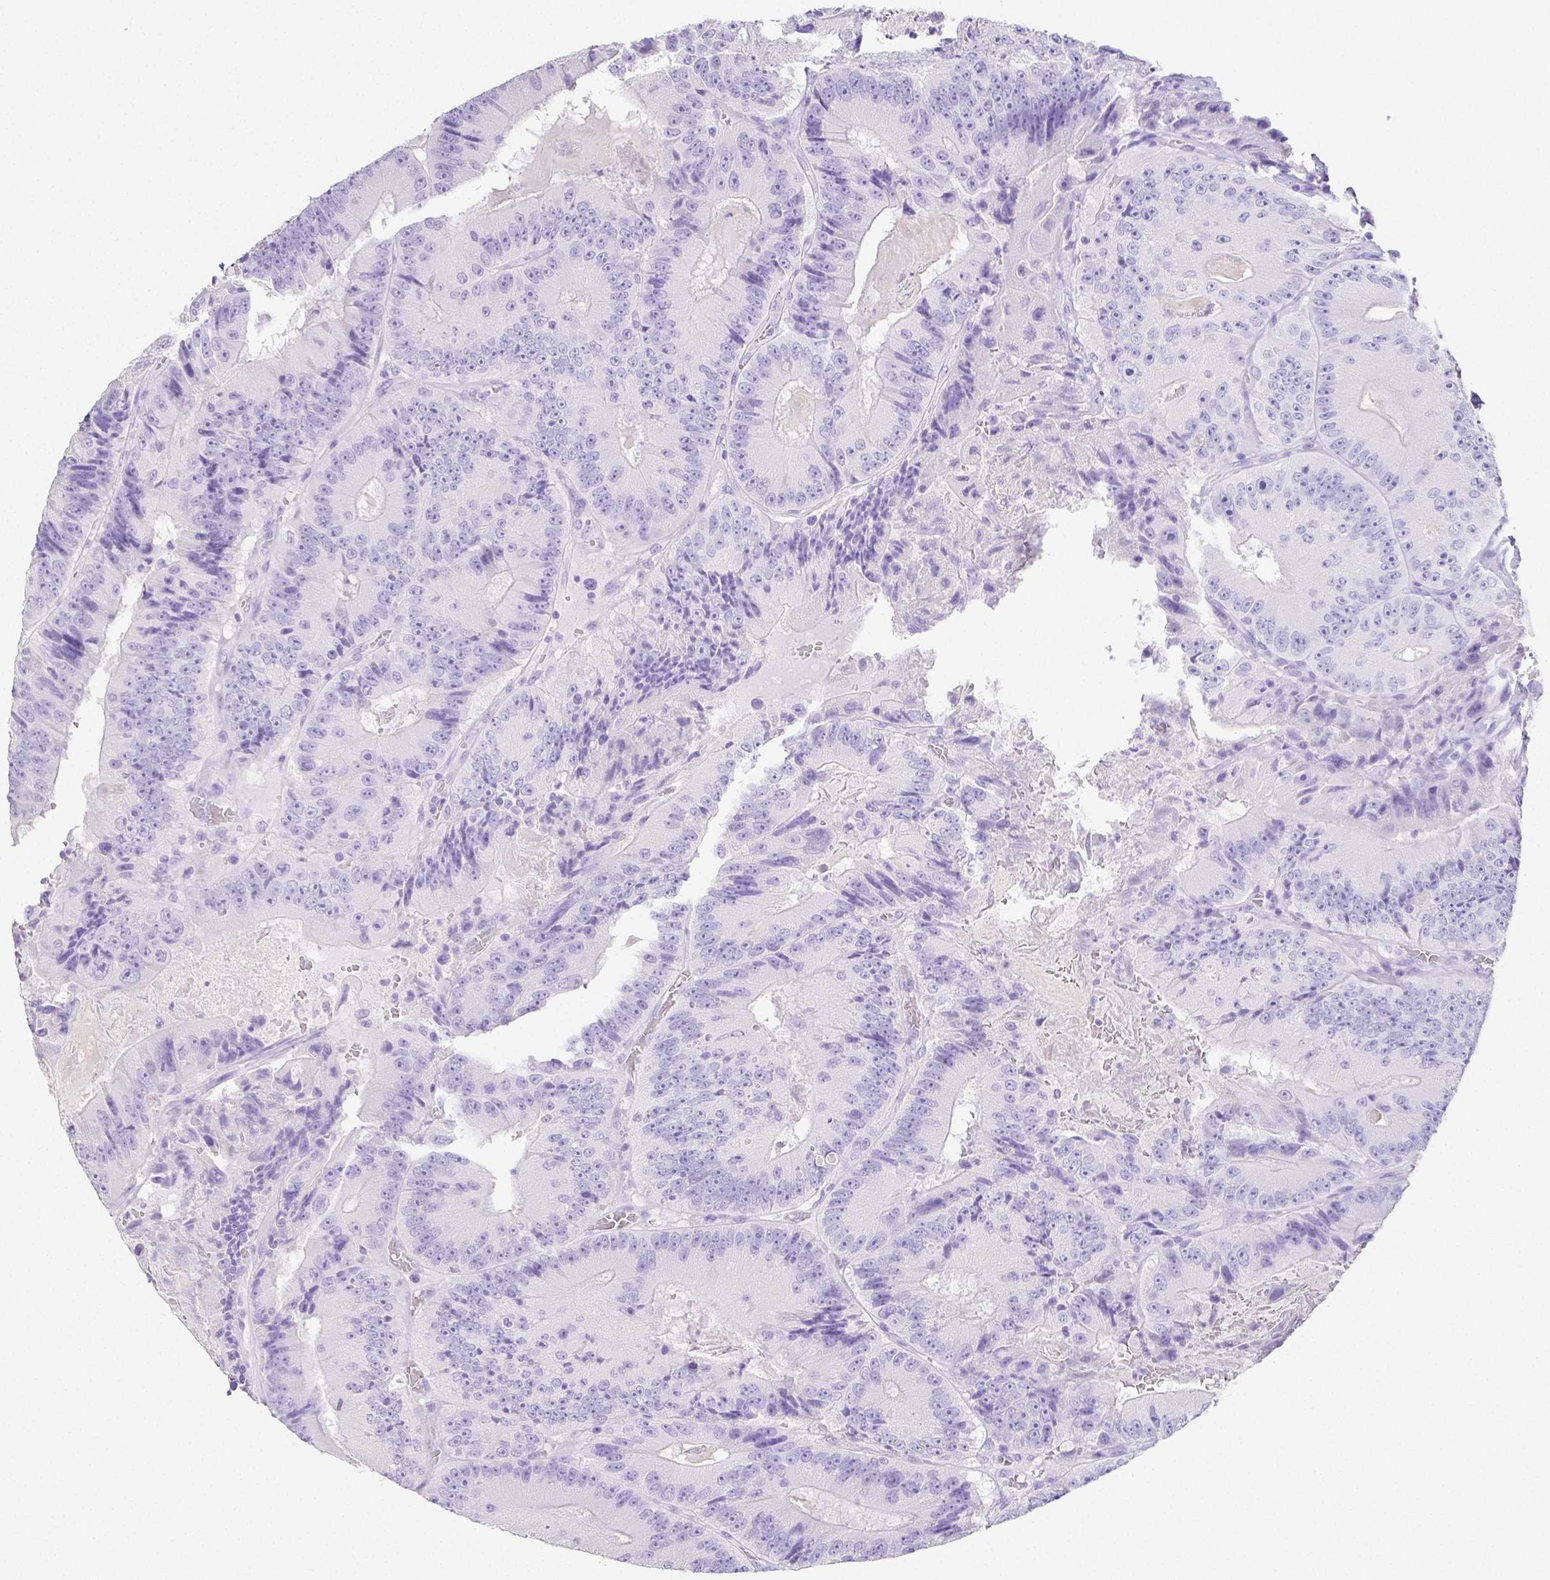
{"staining": {"intensity": "negative", "quantity": "none", "location": "none"}, "tissue": "colorectal cancer", "cell_type": "Tumor cells", "image_type": "cancer", "snomed": [{"axis": "morphology", "description": "Adenocarcinoma, NOS"}, {"axis": "topography", "description": "Colon"}], "caption": "IHC image of neoplastic tissue: adenocarcinoma (colorectal) stained with DAB demonstrates no significant protein expression in tumor cells.", "gene": "ARHGAP36", "patient": {"sex": "female", "age": 86}}